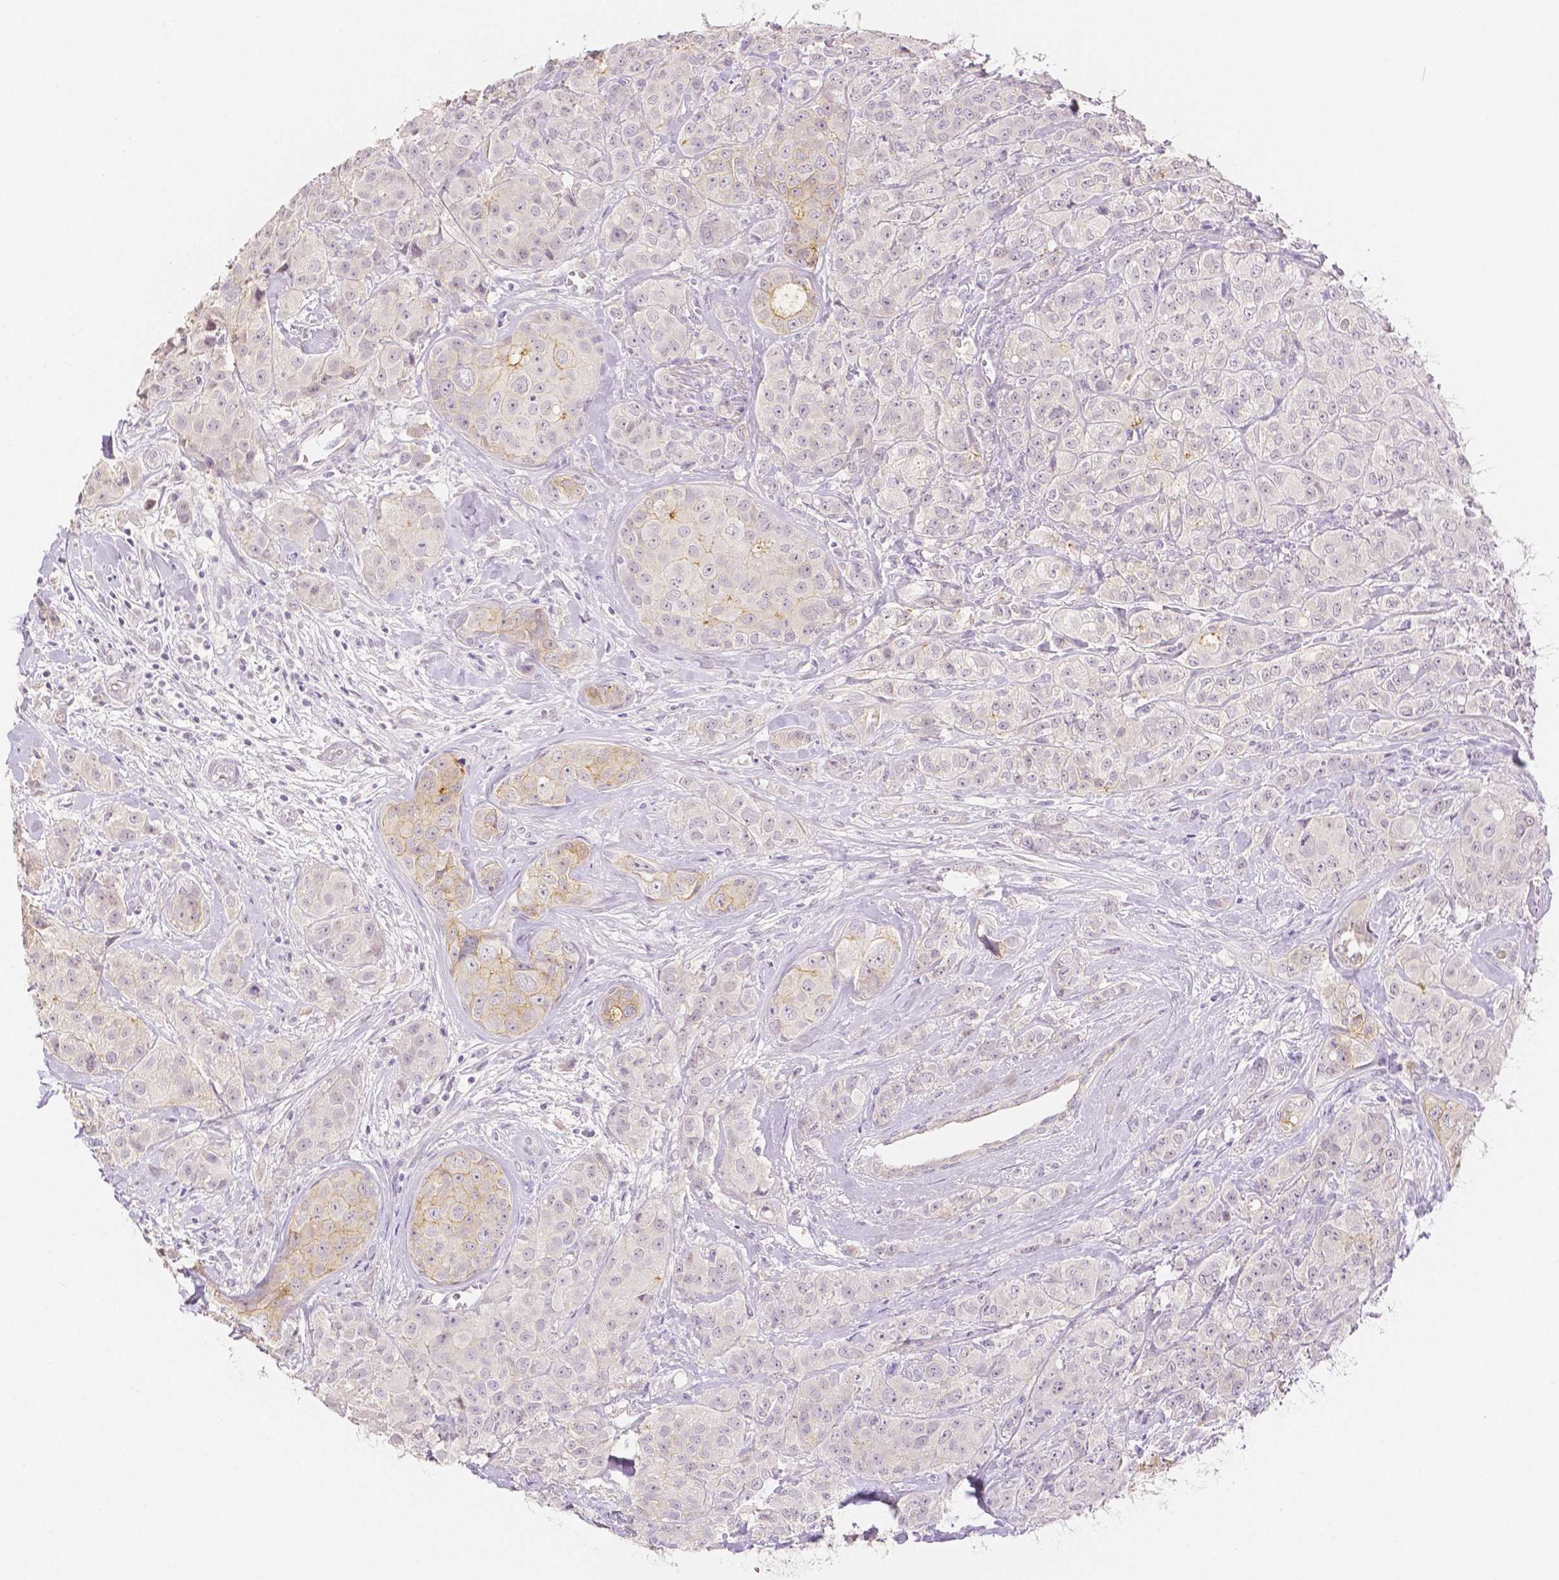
{"staining": {"intensity": "weak", "quantity": "25%-75%", "location": "cytoplasmic/membranous"}, "tissue": "breast cancer", "cell_type": "Tumor cells", "image_type": "cancer", "snomed": [{"axis": "morphology", "description": "Duct carcinoma"}, {"axis": "topography", "description": "Breast"}], "caption": "Weak cytoplasmic/membranous expression for a protein is seen in approximately 25%-75% of tumor cells of breast intraductal carcinoma using immunohistochemistry.", "gene": "OCLN", "patient": {"sex": "female", "age": 43}}